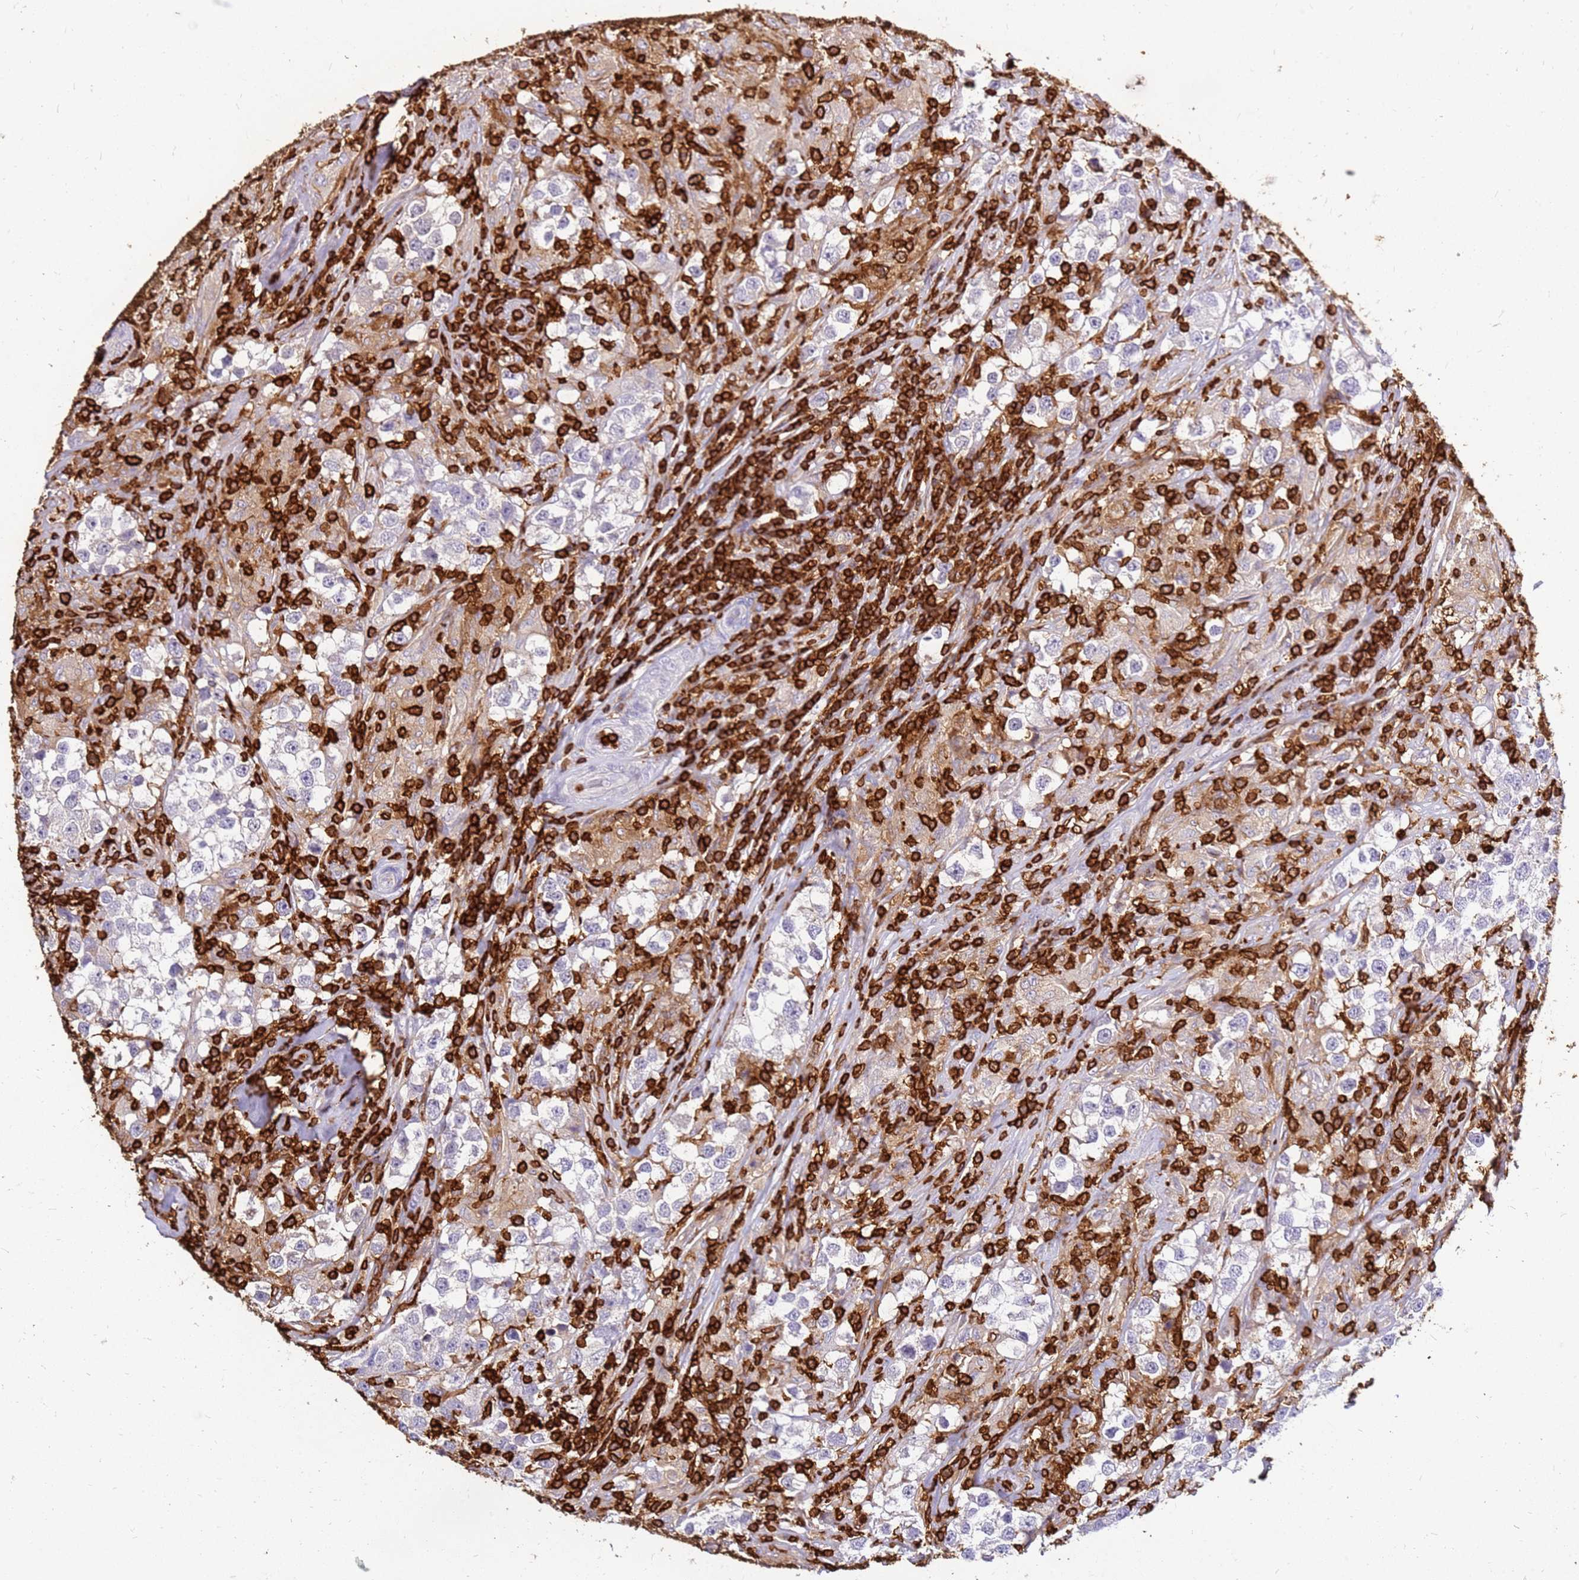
{"staining": {"intensity": "negative", "quantity": "none", "location": "none"}, "tissue": "testis cancer", "cell_type": "Tumor cells", "image_type": "cancer", "snomed": [{"axis": "morphology", "description": "Seminoma, NOS"}, {"axis": "topography", "description": "Testis"}], "caption": "Protein analysis of testis cancer (seminoma) exhibits no significant expression in tumor cells.", "gene": "CORO1A", "patient": {"sex": "male", "age": 46}}